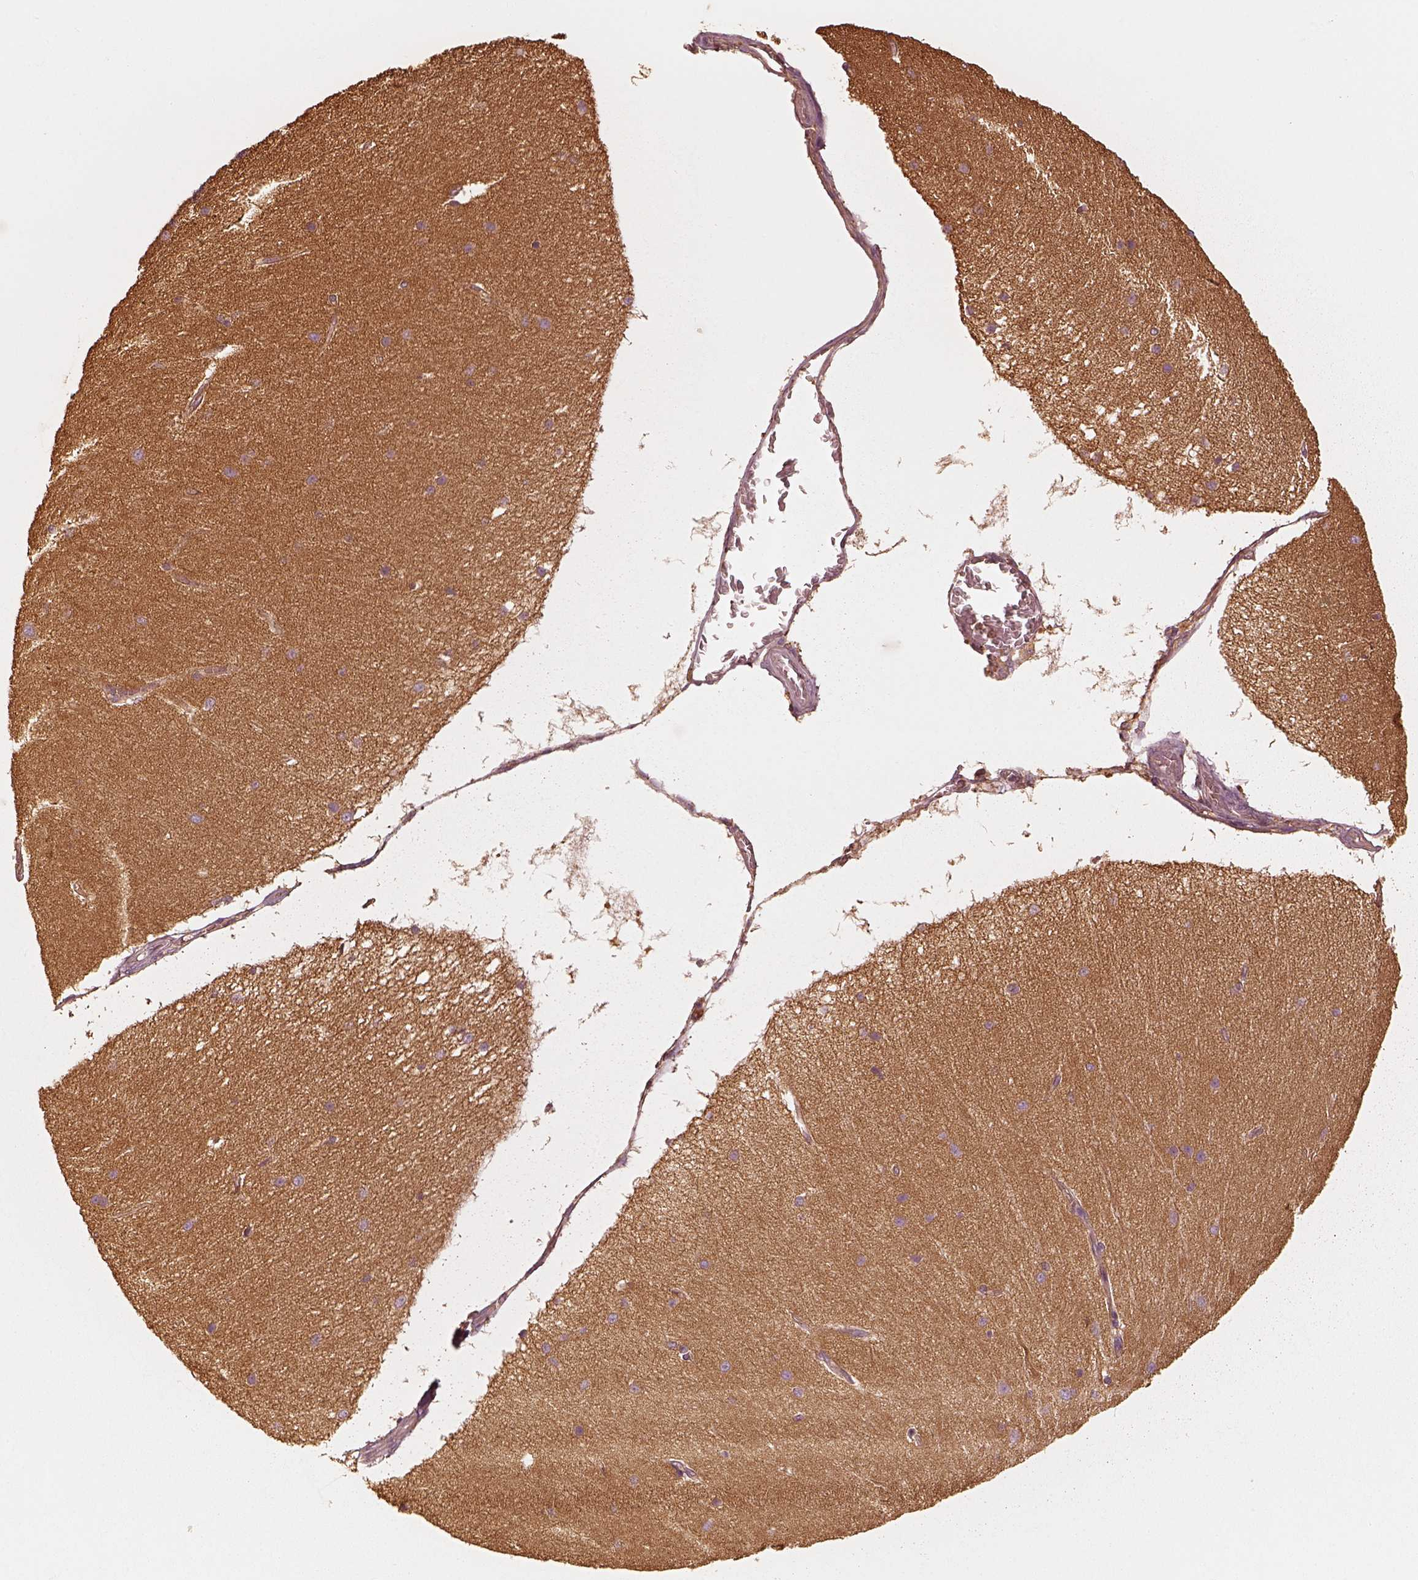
{"staining": {"intensity": "negative", "quantity": "none", "location": "none"}, "tissue": "cerebellum", "cell_type": "Cells in granular layer", "image_type": "normal", "snomed": [{"axis": "morphology", "description": "Normal tissue, NOS"}, {"axis": "topography", "description": "Cerebellum"}], "caption": "The image shows no significant positivity in cells in granular layer of cerebellum. The staining is performed using DAB brown chromogen with nuclei counter-stained in using hematoxylin.", "gene": "WDR7", "patient": {"sex": "female", "age": 54}}